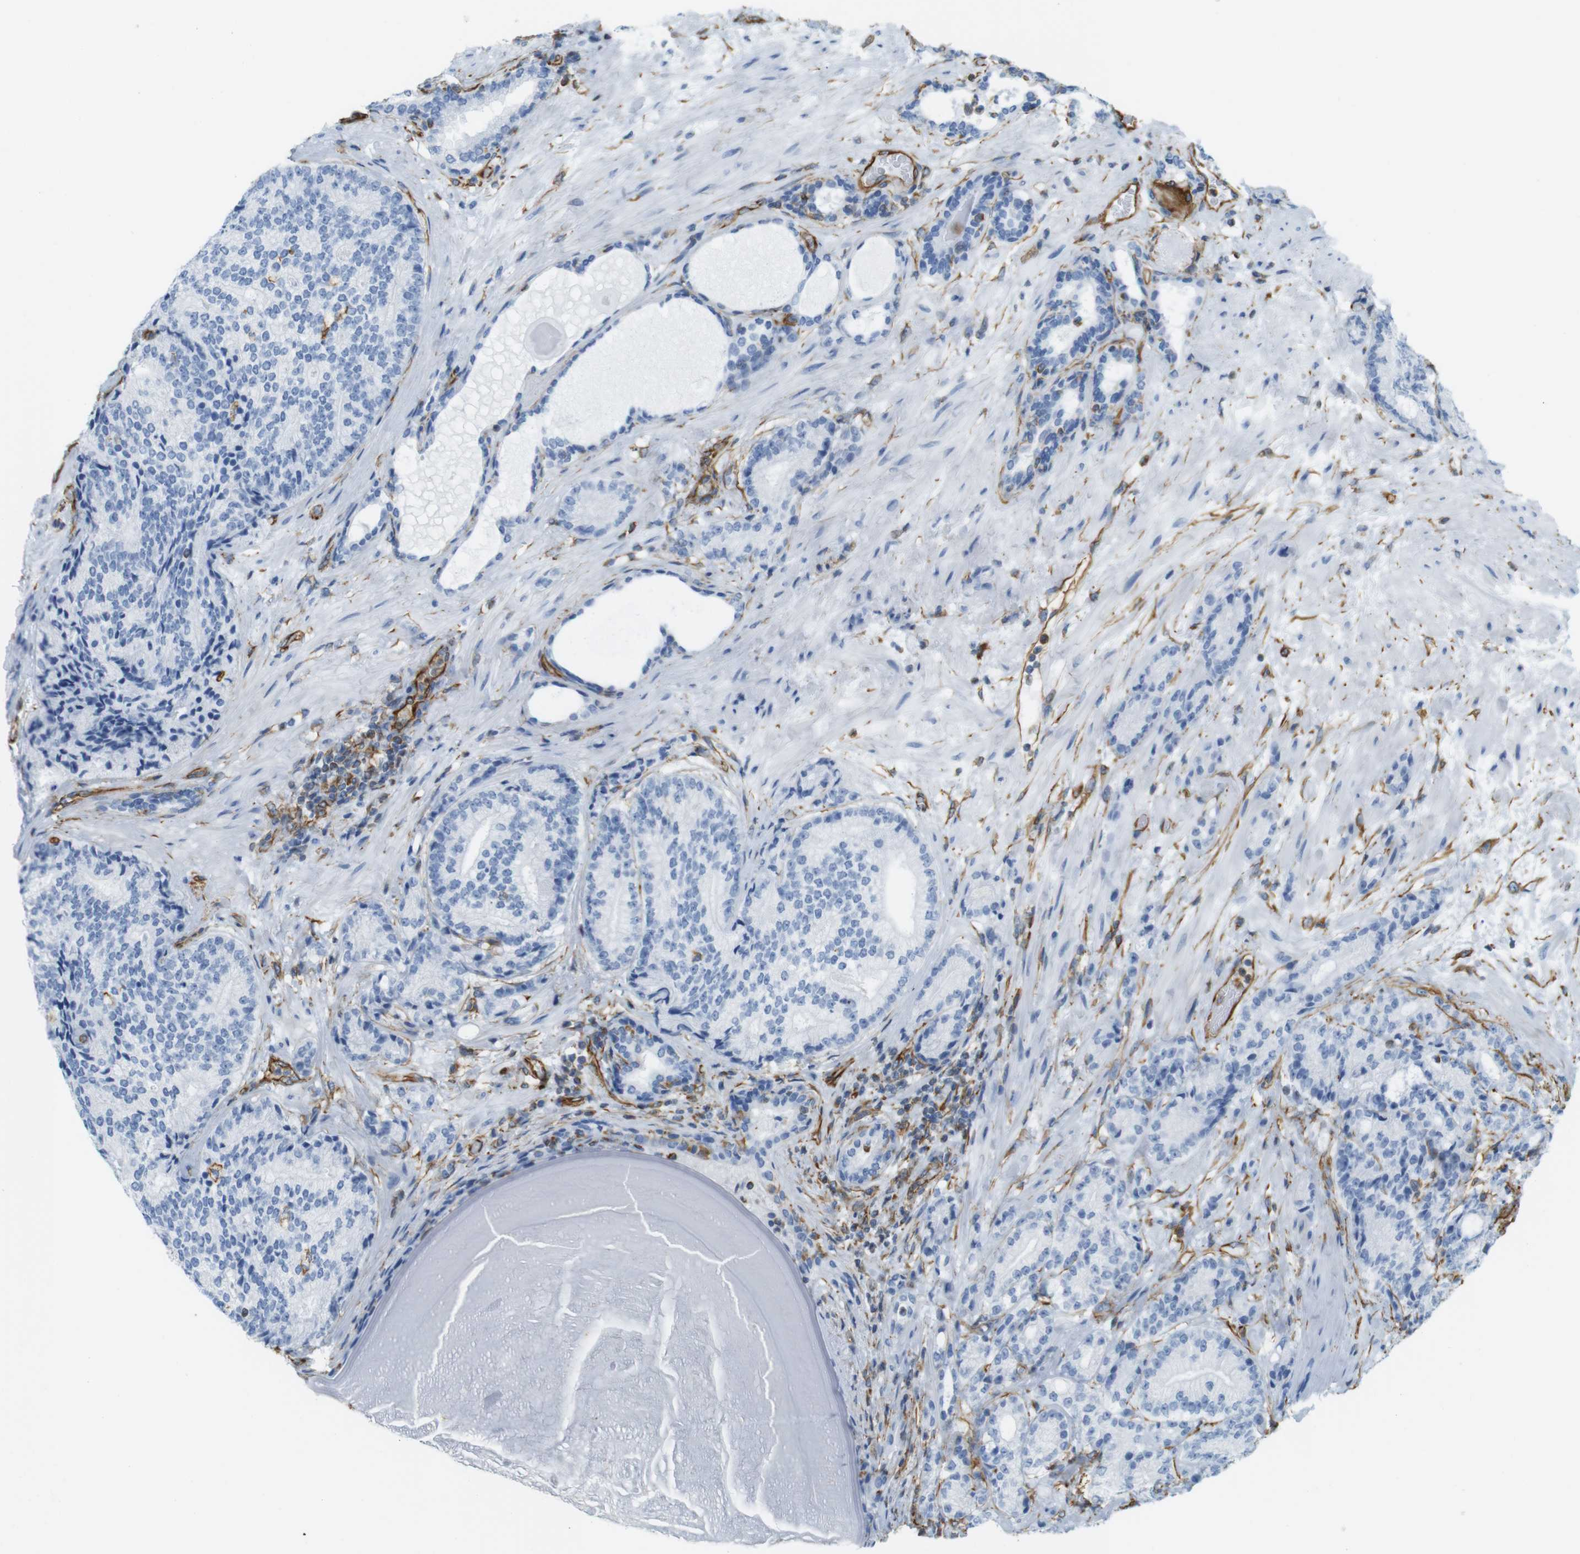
{"staining": {"intensity": "negative", "quantity": "none", "location": "none"}, "tissue": "prostate cancer", "cell_type": "Tumor cells", "image_type": "cancer", "snomed": [{"axis": "morphology", "description": "Adenocarcinoma, High grade"}, {"axis": "topography", "description": "Prostate"}], "caption": "Protein analysis of prostate high-grade adenocarcinoma exhibits no significant positivity in tumor cells. Brightfield microscopy of IHC stained with DAB (3,3'-diaminobenzidine) (brown) and hematoxylin (blue), captured at high magnification.", "gene": "MS4A10", "patient": {"sex": "male", "age": 61}}